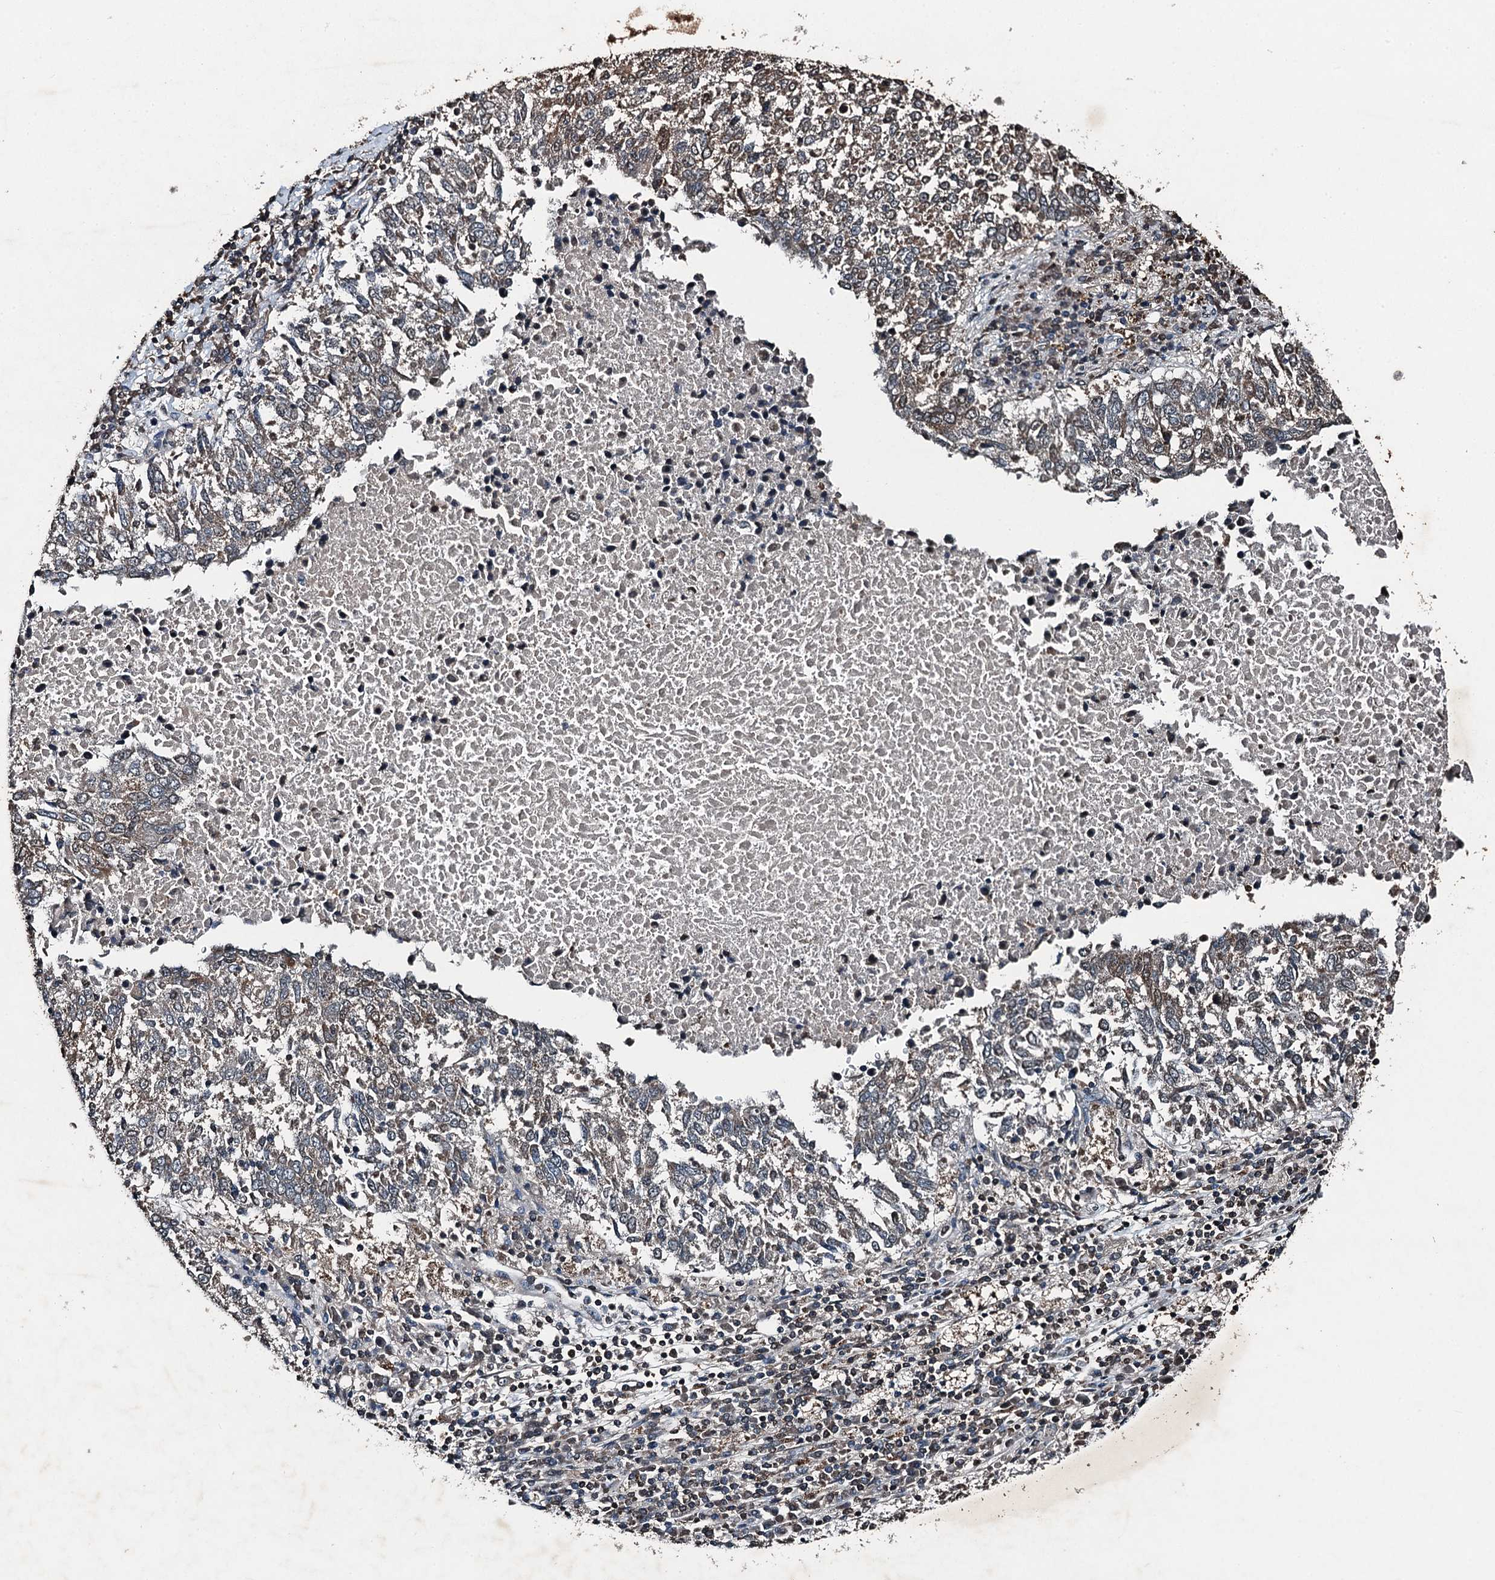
{"staining": {"intensity": "weak", "quantity": "<25%", "location": "cytoplasmic/membranous"}, "tissue": "lung cancer", "cell_type": "Tumor cells", "image_type": "cancer", "snomed": [{"axis": "morphology", "description": "Squamous cell carcinoma, NOS"}, {"axis": "topography", "description": "Lung"}], "caption": "An immunohistochemistry photomicrograph of lung cancer is shown. There is no staining in tumor cells of lung cancer. The staining was performed using DAB to visualize the protein expression in brown, while the nuclei were stained in blue with hematoxylin (Magnification: 20x).", "gene": "TCTN1", "patient": {"sex": "male", "age": 73}}